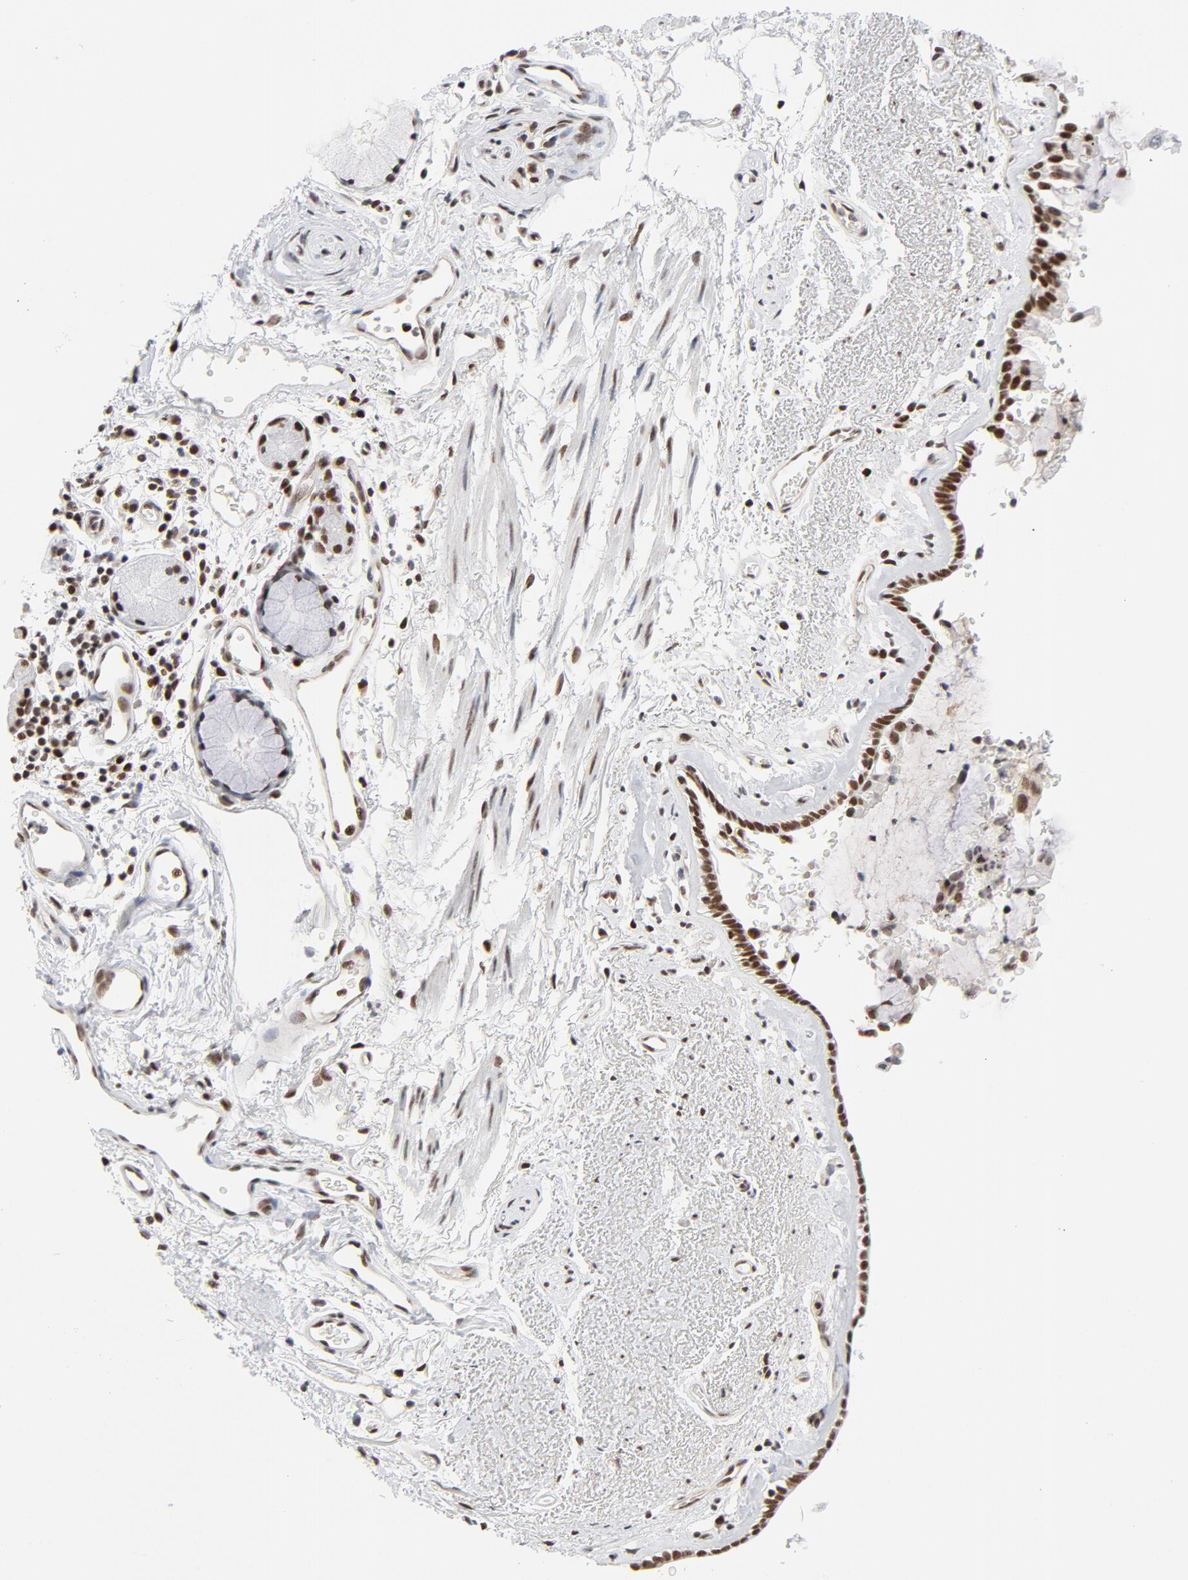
{"staining": {"intensity": "moderate", "quantity": "25%-75%", "location": "nuclear"}, "tissue": "bronchus", "cell_type": "Respiratory epithelial cells", "image_type": "normal", "snomed": [{"axis": "morphology", "description": "Normal tissue, NOS"}, {"axis": "morphology", "description": "Adenocarcinoma, NOS"}, {"axis": "topography", "description": "Bronchus"}, {"axis": "topography", "description": "Lung"}], "caption": "A brown stain labels moderate nuclear staining of a protein in respiratory epithelial cells of benign bronchus. Nuclei are stained in blue.", "gene": "RFC4", "patient": {"sex": "male", "age": 71}}